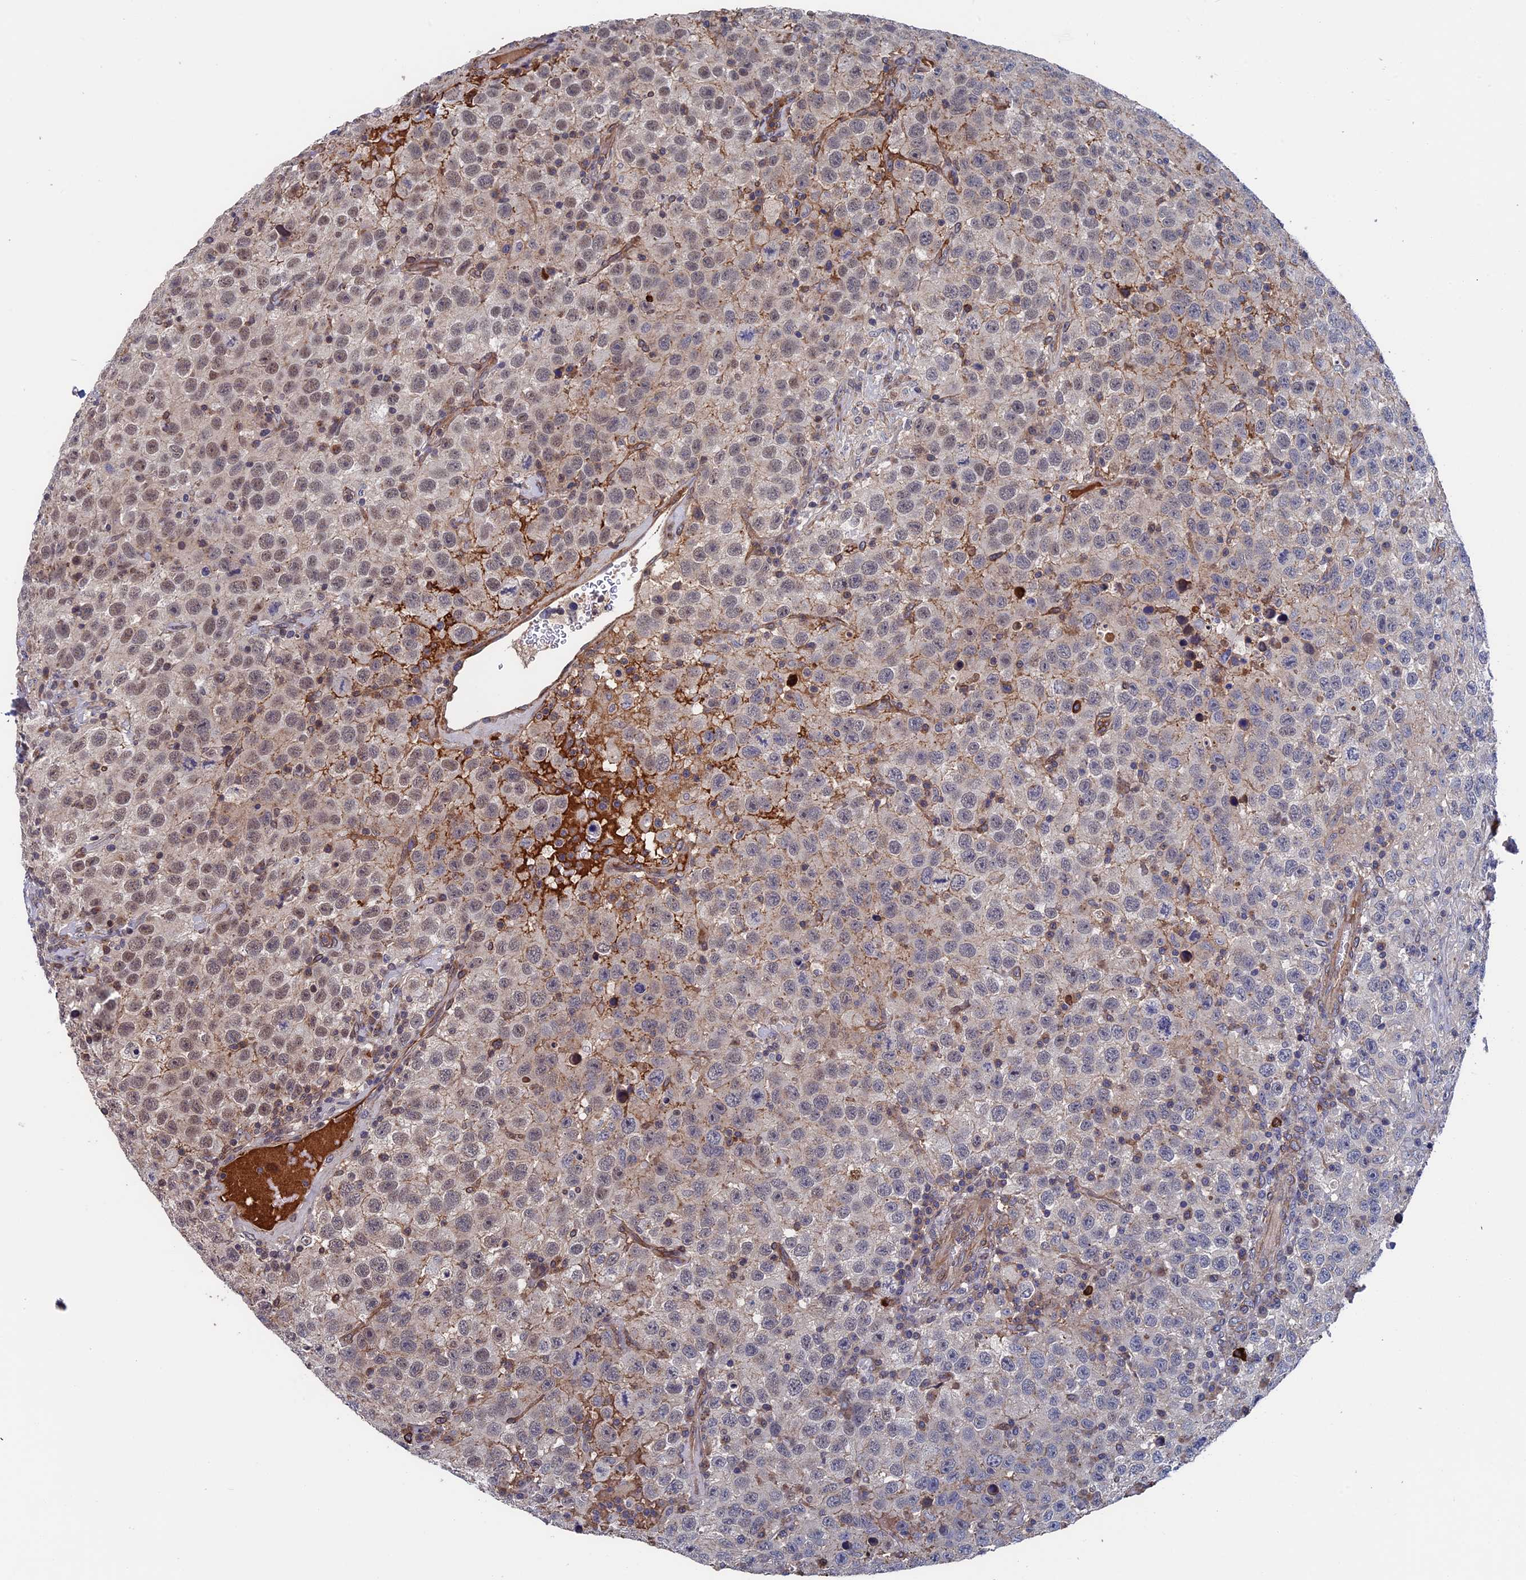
{"staining": {"intensity": "weak", "quantity": "<25%", "location": "nuclear"}, "tissue": "testis cancer", "cell_type": "Tumor cells", "image_type": "cancer", "snomed": [{"axis": "morphology", "description": "Seminoma, NOS"}, {"axis": "topography", "description": "Testis"}], "caption": "The image shows no significant expression in tumor cells of seminoma (testis).", "gene": "RPUSD1", "patient": {"sex": "male", "age": 41}}